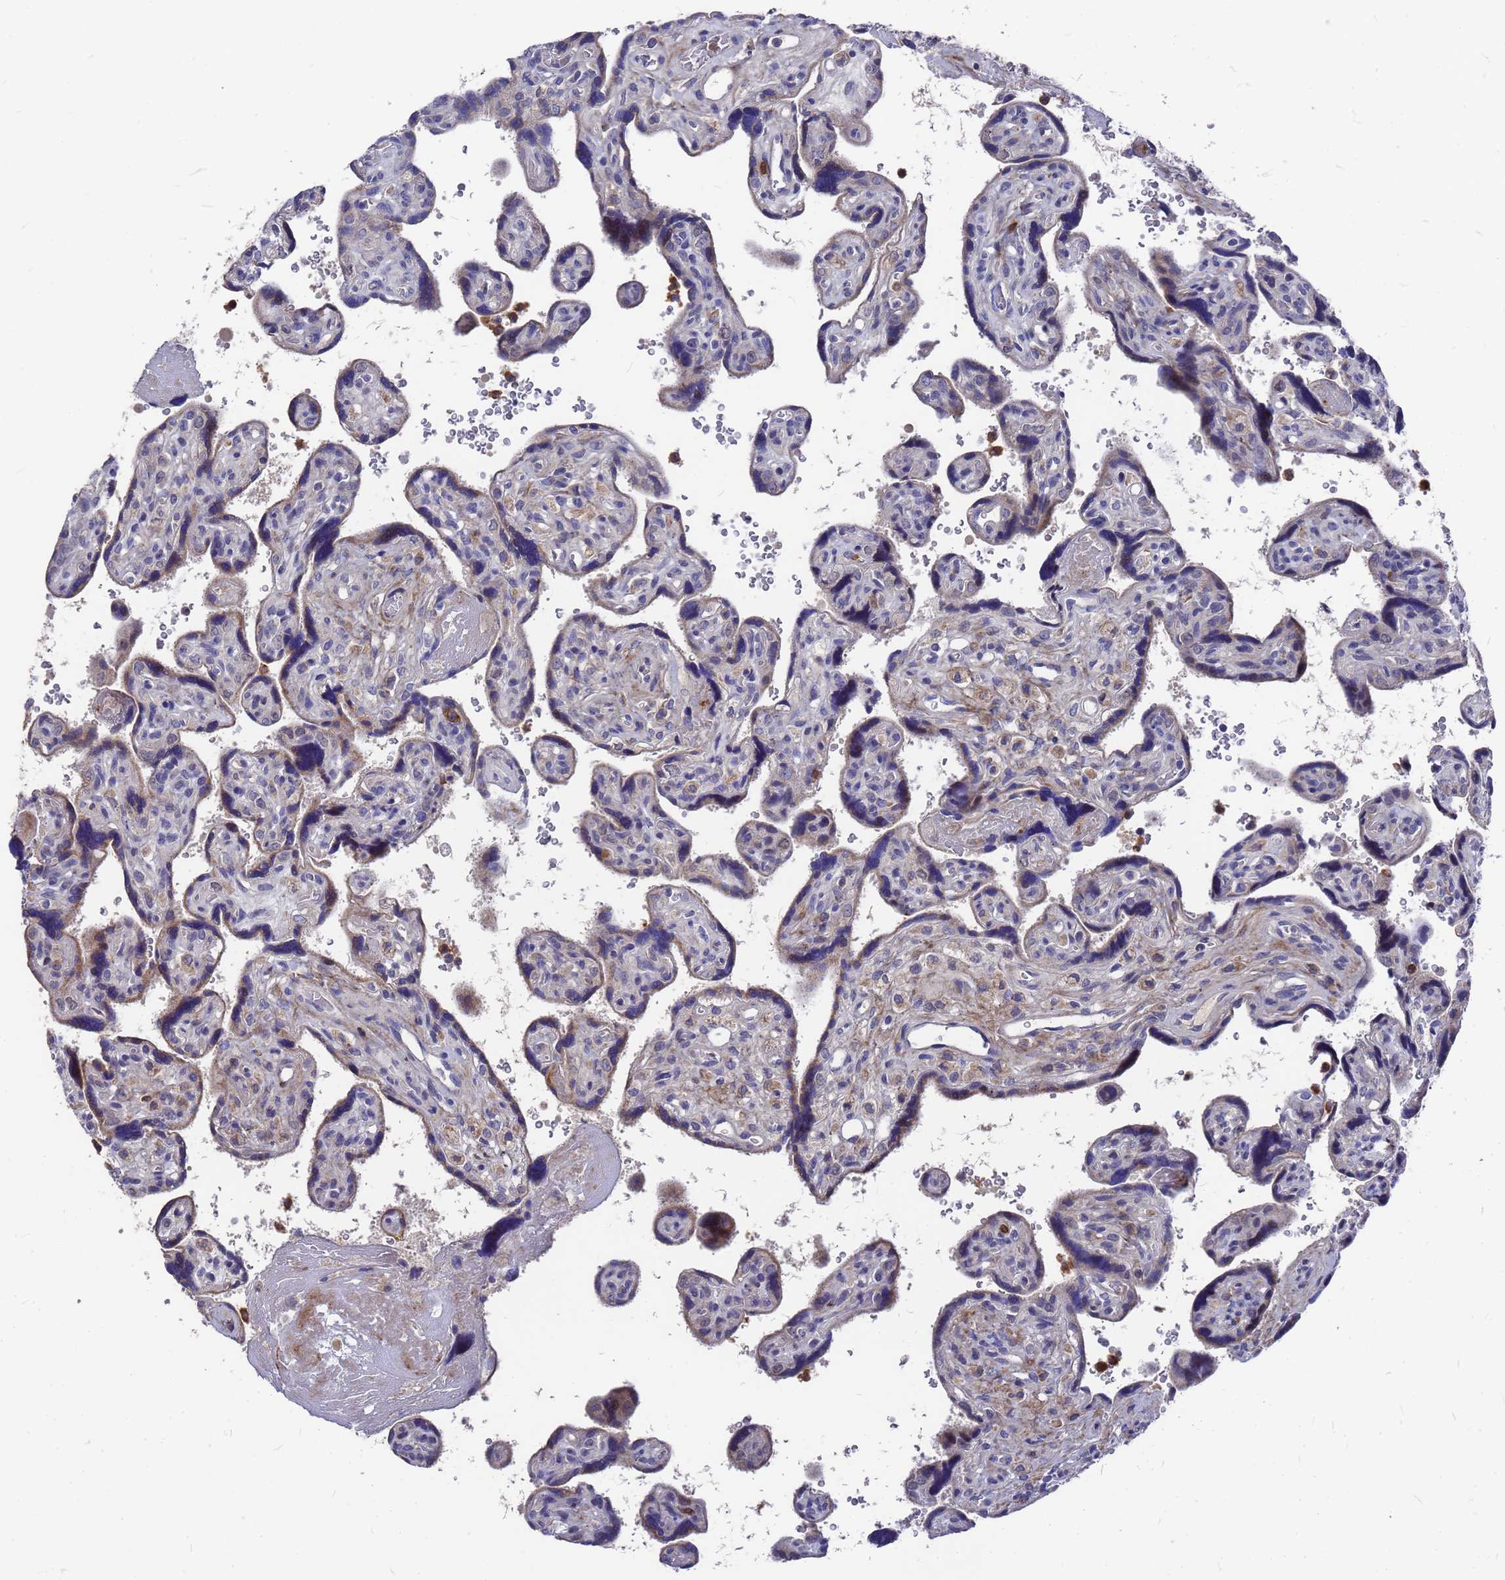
{"staining": {"intensity": "negative", "quantity": "none", "location": "none"}, "tissue": "placenta", "cell_type": "Trophoblastic cells", "image_type": "normal", "snomed": [{"axis": "morphology", "description": "Normal tissue, NOS"}, {"axis": "topography", "description": "Placenta"}], "caption": "A histopathology image of human placenta is negative for staining in trophoblastic cells. Brightfield microscopy of immunohistochemistry stained with DAB (3,3'-diaminobenzidine) (brown) and hematoxylin (blue), captured at high magnification.", "gene": "ZNF717", "patient": {"sex": "female", "age": 39}}